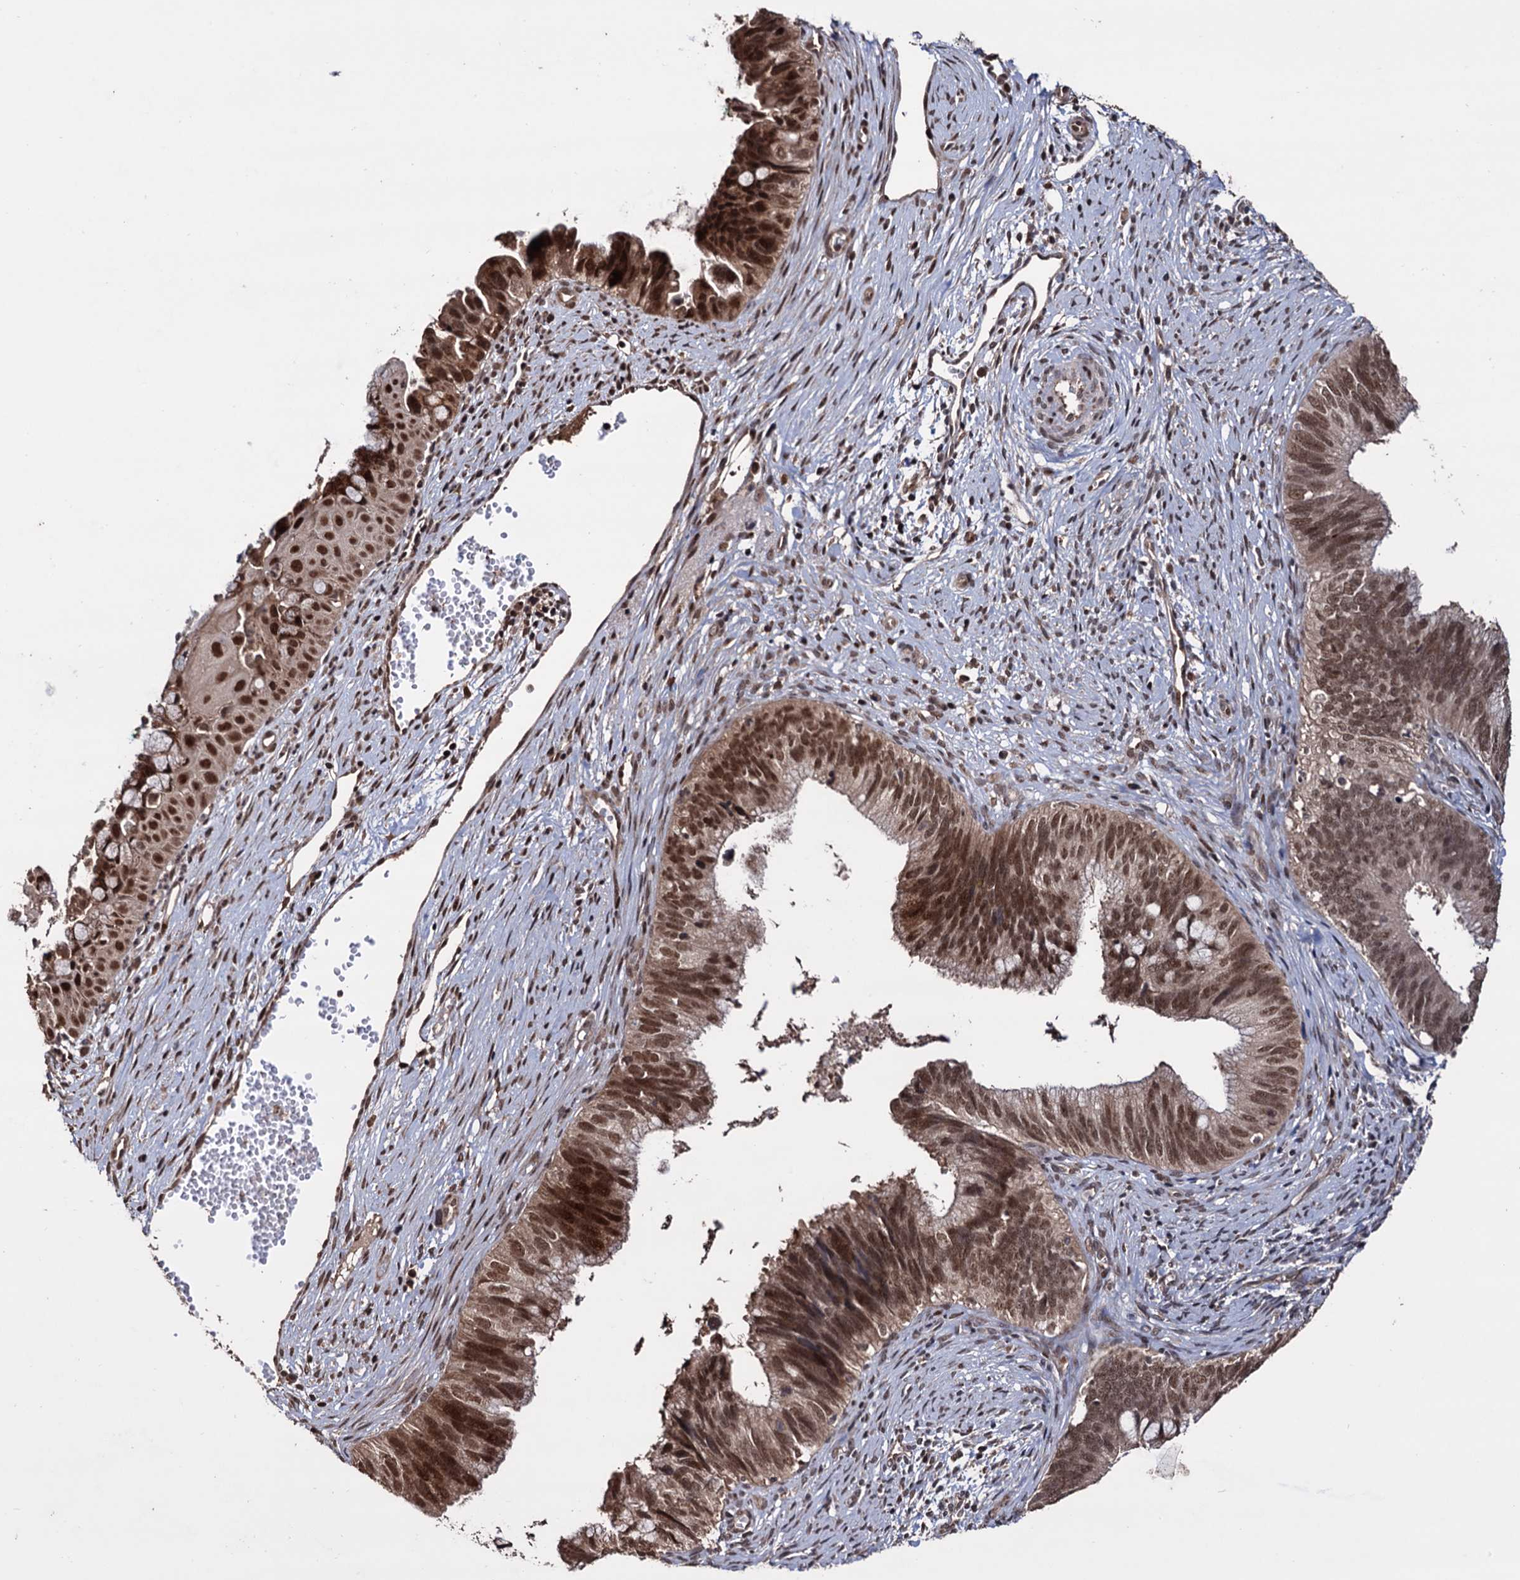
{"staining": {"intensity": "moderate", "quantity": ">75%", "location": "cytoplasmic/membranous,nuclear"}, "tissue": "cervical cancer", "cell_type": "Tumor cells", "image_type": "cancer", "snomed": [{"axis": "morphology", "description": "Adenocarcinoma, NOS"}, {"axis": "topography", "description": "Cervix"}], "caption": "The image shows staining of cervical adenocarcinoma, revealing moderate cytoplasmic/membranous and nuclear protein expression (brown color) within tumor cells.", "gene": "KLF5", "patient": {"sex": "female", "age": 42}}